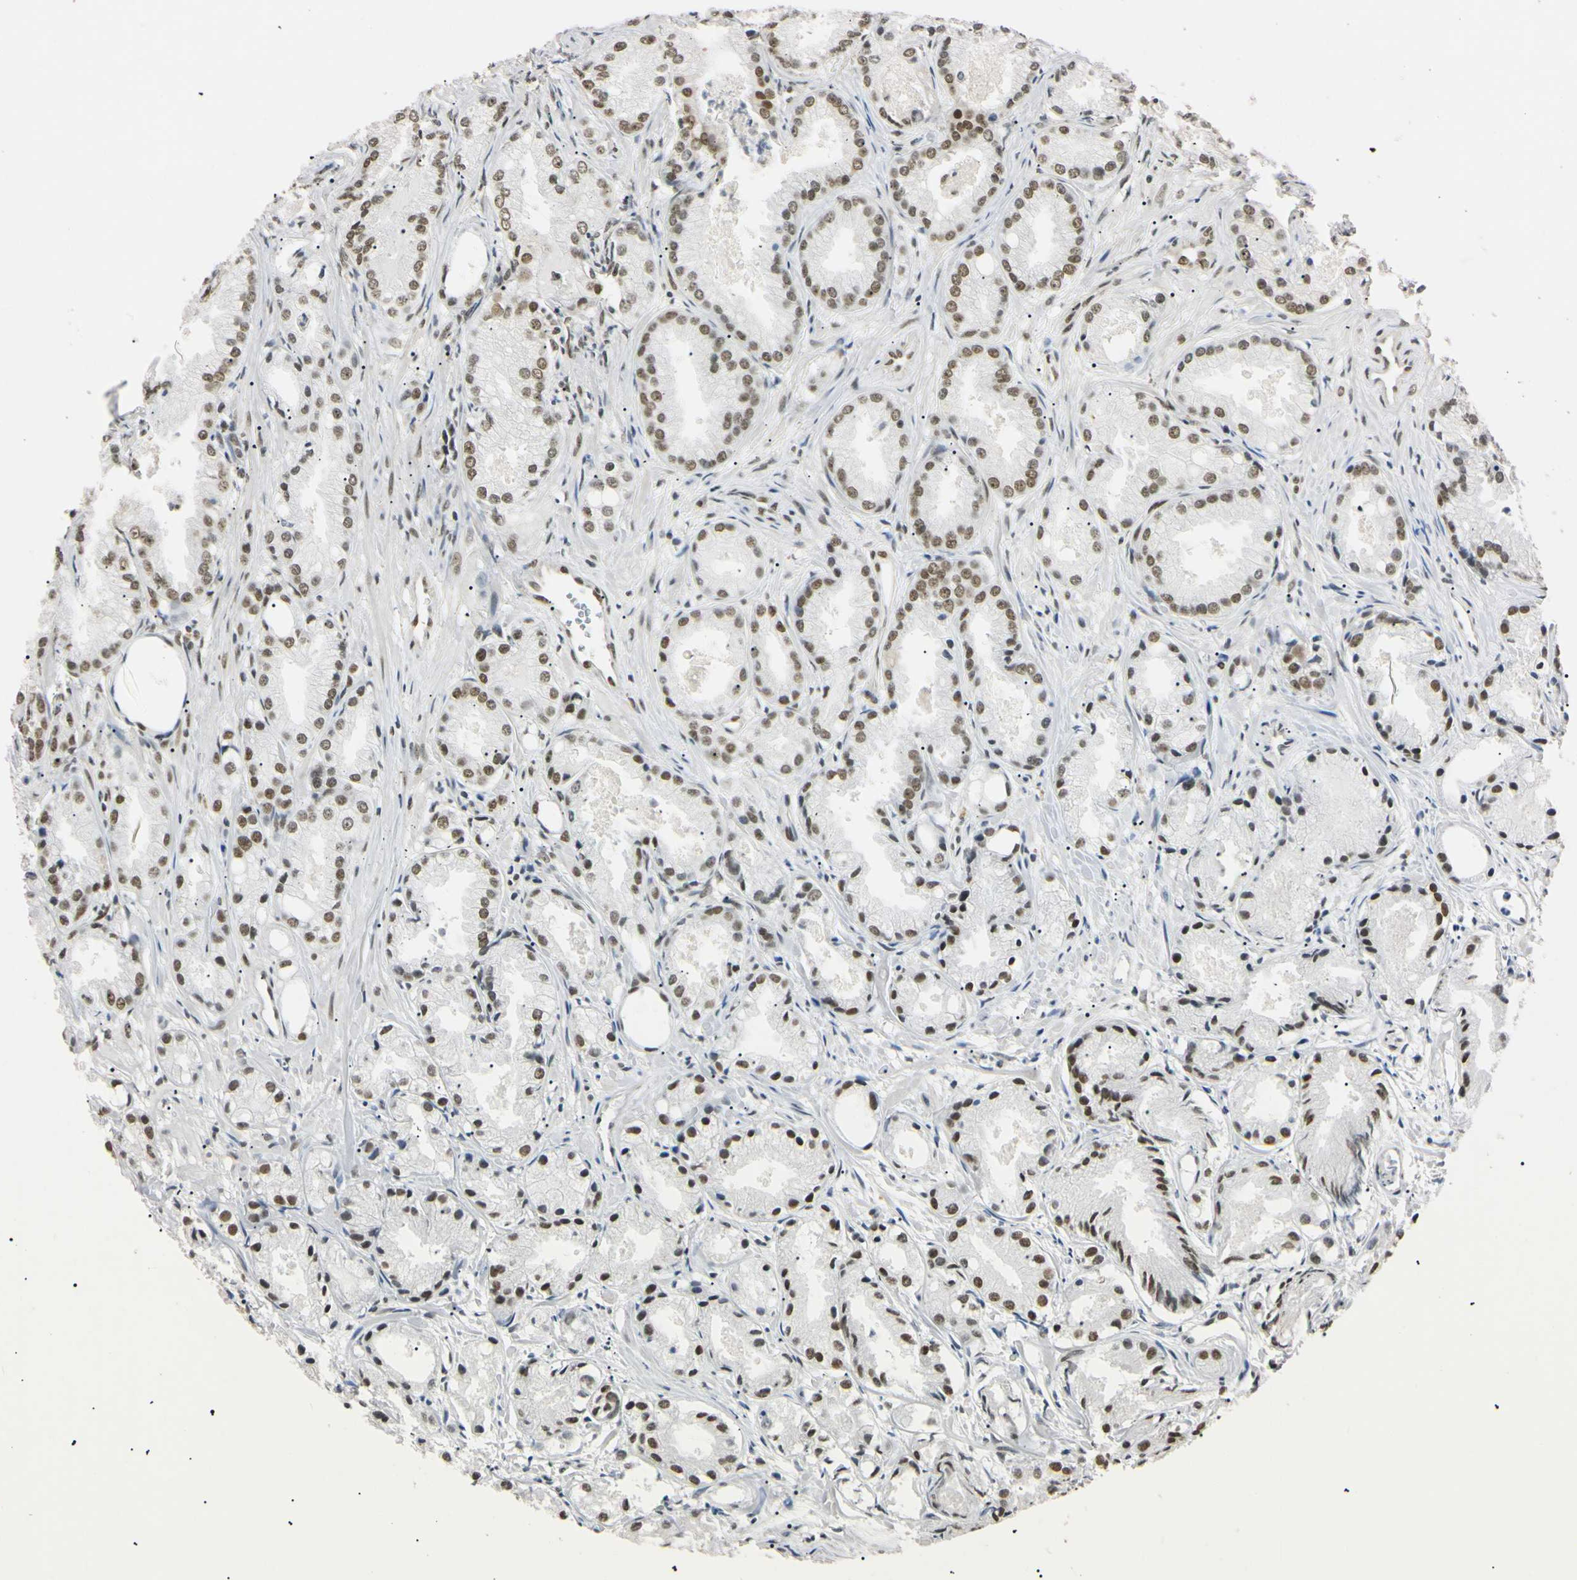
{"staining": {"intensity": "strong", "quantity": ">75%", "location": "nuclear"}, "tissue": "prostate cancer", "cell_type": "Tumor cells", "image_type": "cancer", "snomed": [{"axis": "morphology", "description": "Adenocarcinoma, Low grade"}, {"axis": "topography", "description": "Prostate"}], "caption": "Brown immunohistochemical staining in human prostate low-grade adenocarcinoma reveals strong nuclear staining in approximately >75% of tumor cells.", "gene": "SMARCA5", "patient": {"sex": "male", "age": 72}}